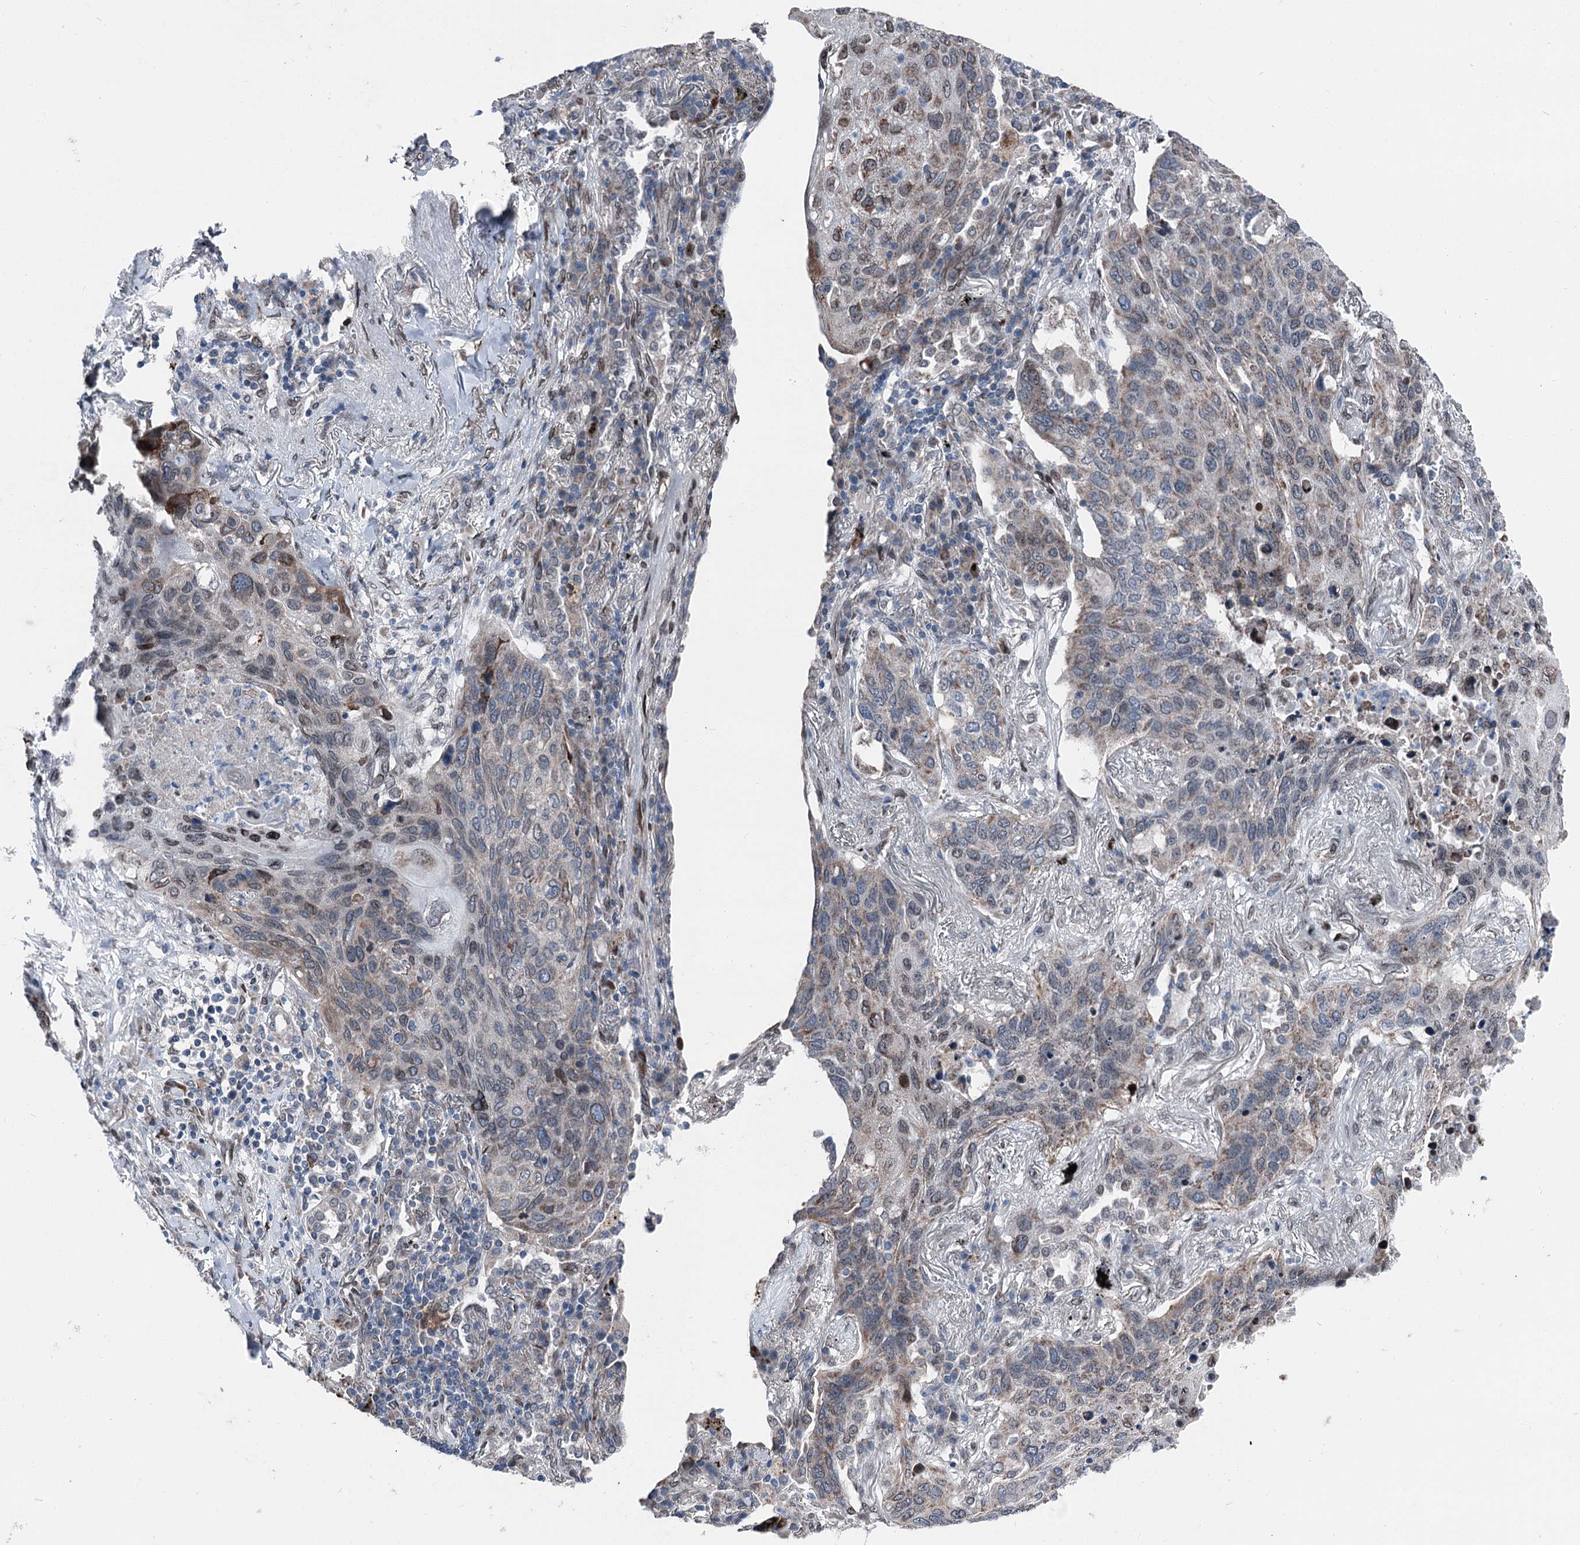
{"staining": {"intensity": "weak", "quantity": ">75%", "location": "cytoplasmic/membranous"}, "tissue": "lung cancer", "cell_type": "Tumor cells", "image_type": "cancer", "snomed": [{"axis": "morphology", "description": "Squamous cell carcinoma, NOS"}, {"axis": "topography", "description": "Lung"}], "caption": "An image of squamous cell carcinoma (lung) stained for a protein demonstrates weak cytoplasmic/membranous brown staining in tumor cells.", "gene": "MRPL14", "patient": {"sex": "female", "age": 63}}